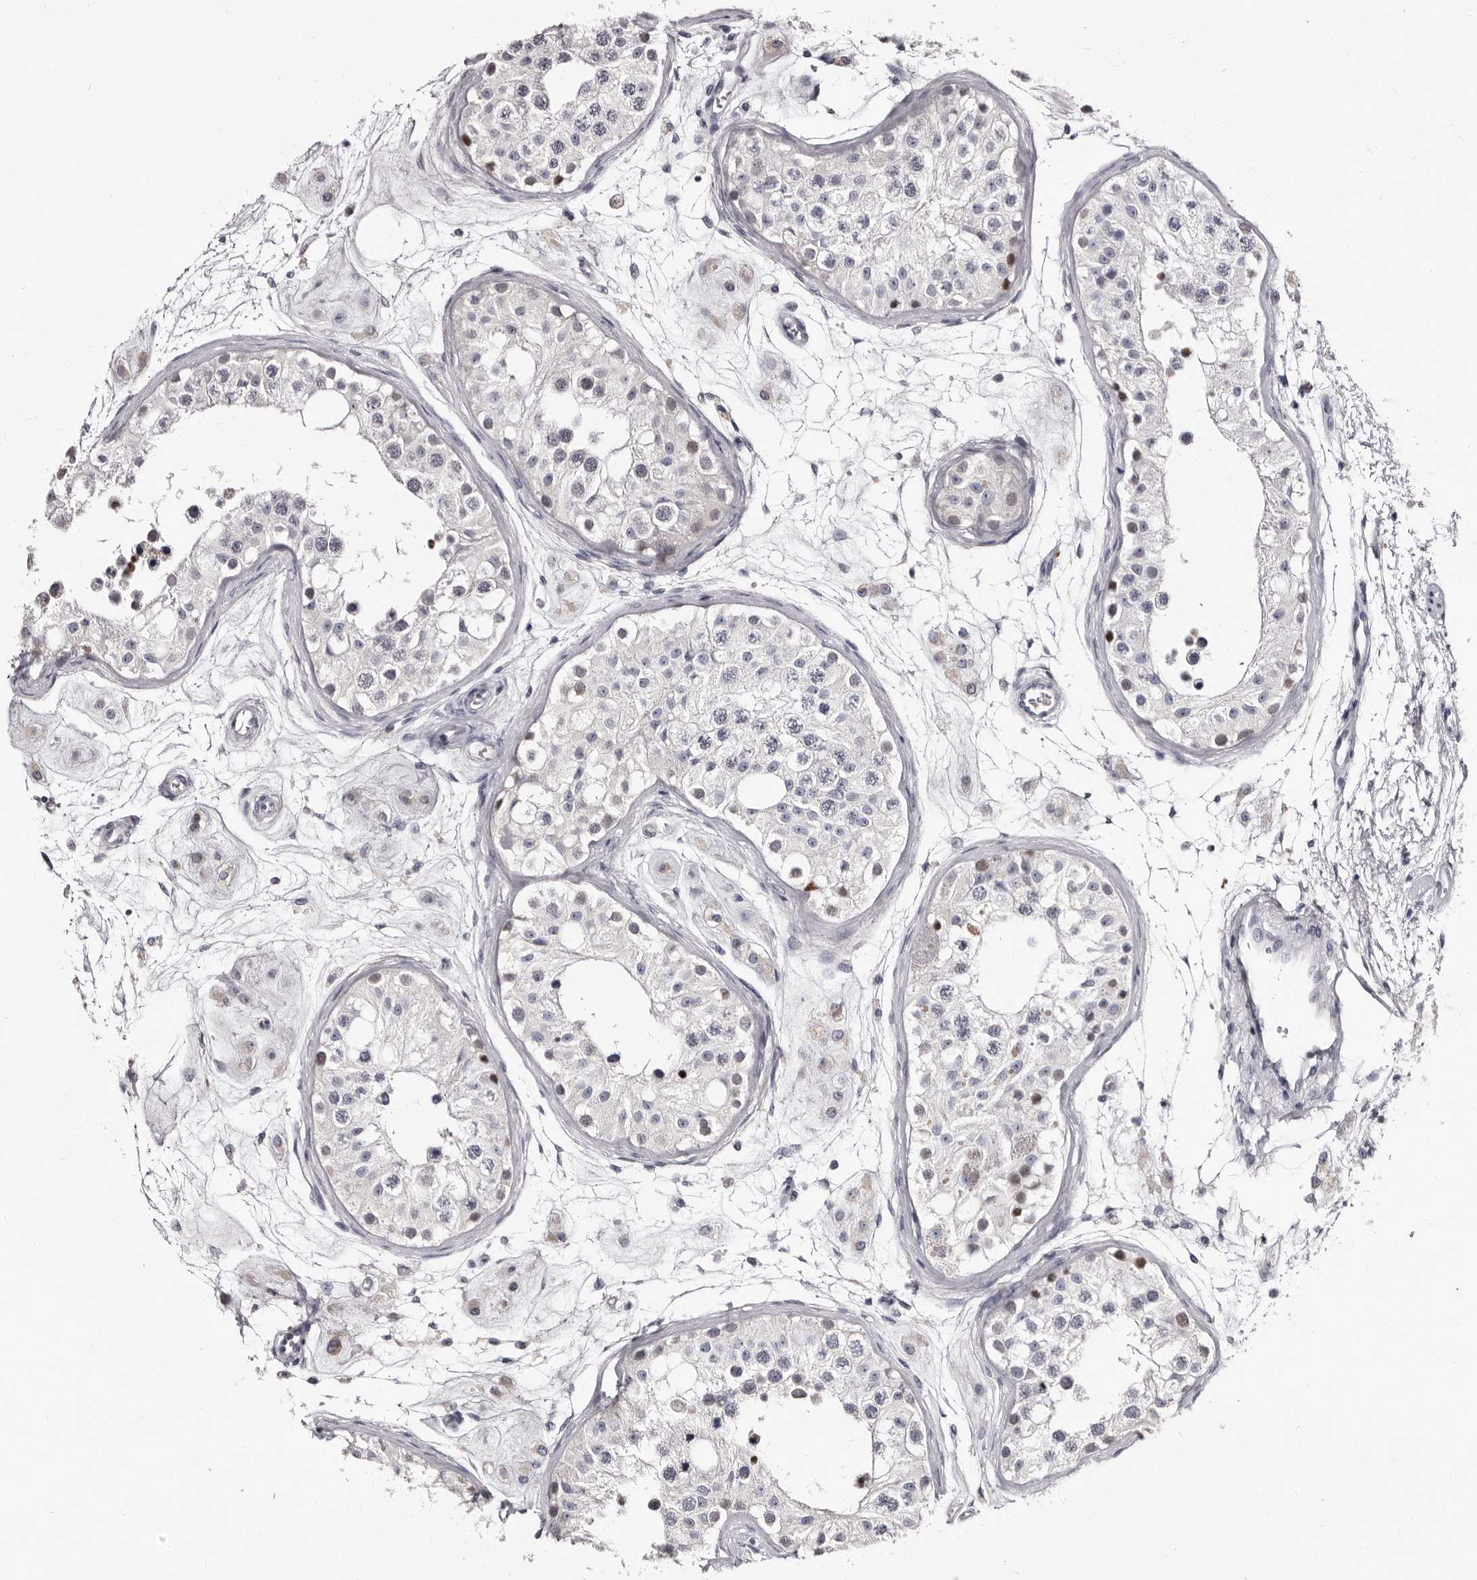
{"staining": {"intensity": "negative", "quantity": "none", "location": "none"}, "tissue": "testis", "cell_type": "Cells in seminiferous ducts", "image_type": "normal", "snomed": [{"axis": "morphology", "description": "Normal tissue, NOS"}, {"axis": "morphology", "description": "Adenocarcinoma, metastatic, NOS"}, {"axis": "topography", "description": "Testis"}], "caption": "IHC micrograph of normal testis stained for a protein (brown), which displays no positivity in cells in seminiferous ducts.", "gene": "TBC1D22B", "patient": {"sex": "male", "age": 26}}